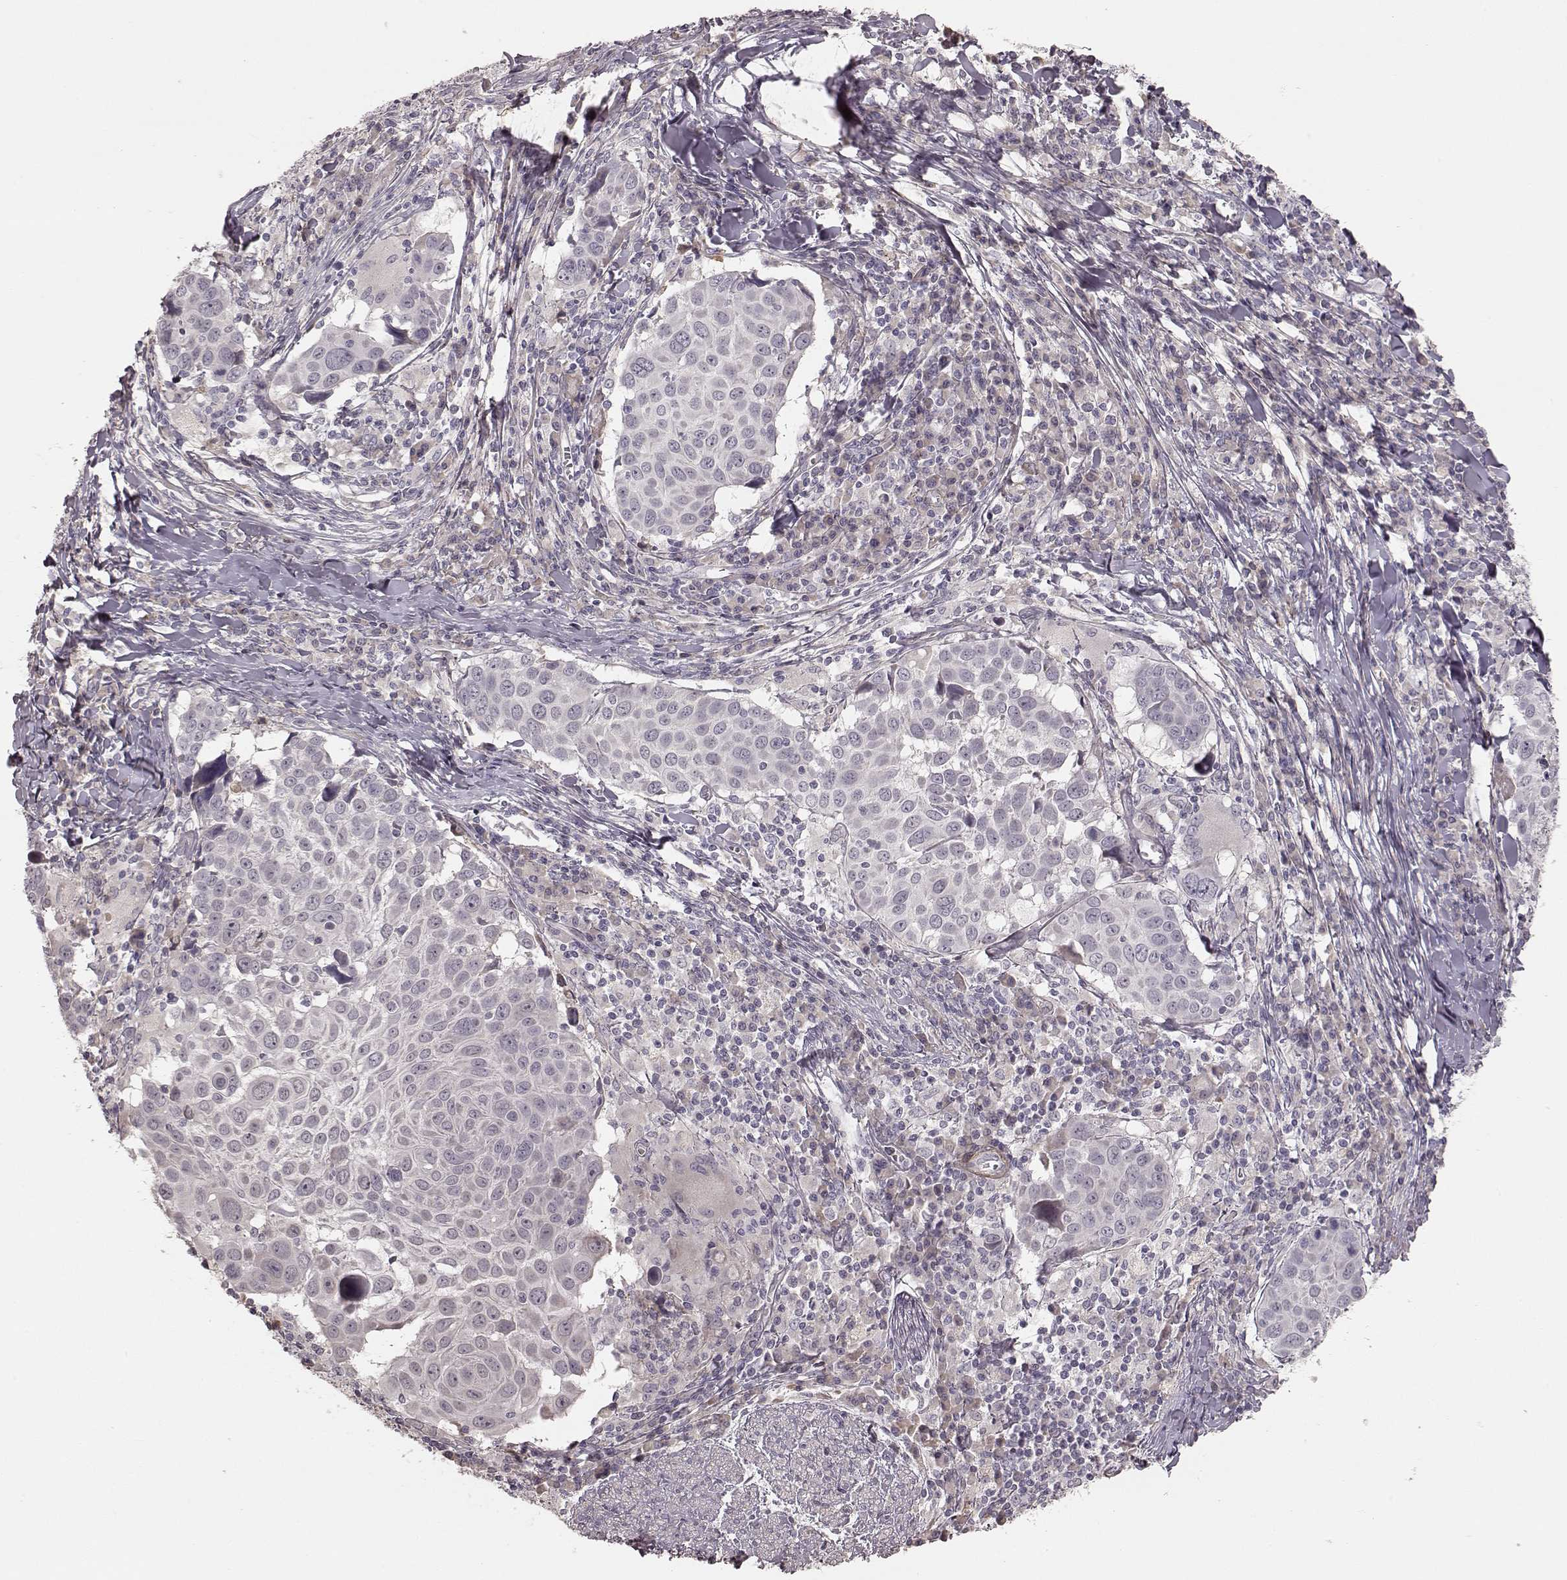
{"staining": {"intensity": "negative", "quantity": "none", "location": "none"}, "tissue": "lung cancer", "cell_type": "Tumor cells", "image_type": "cancer", "snomed": [{"axis": "morphology", "description": "Squamous cell carcinoma, NOS"}, {"axis": "topography", "description": "Lung"}], "caption": "Tumor cells are negative for brown protein staining in lung squamous cell carcinoma.", "gene": "KCNJ9", "patient": {"sex": "male", "age": 57}}